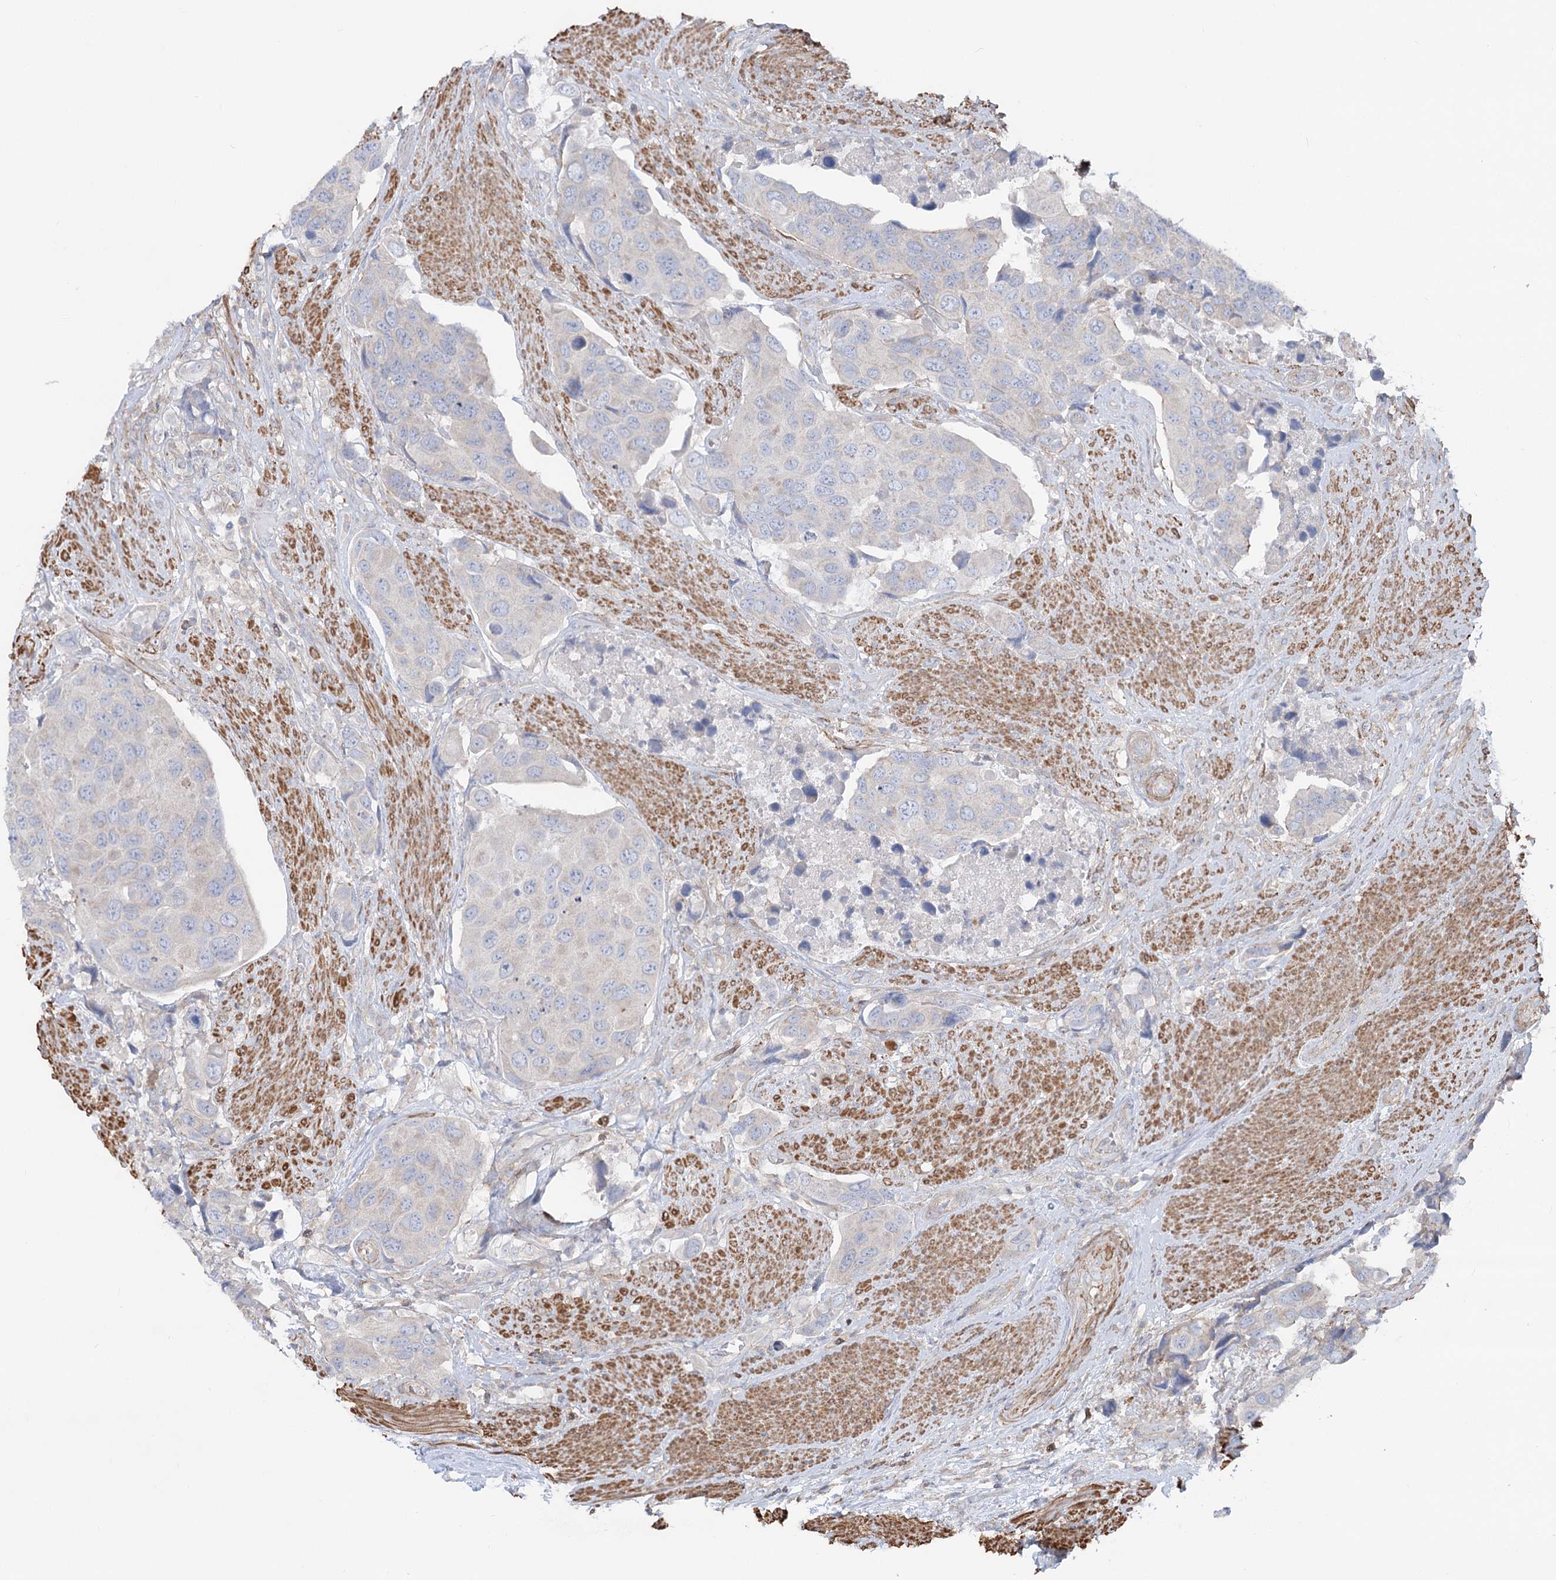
{"staining": {"intensity": "negative", "quantity": "none", "location": "none"}, "tissue": "urothelial cancer", "cell_type": "Tumor cells", "image_type": "cancer", "snomed": [{"axis": "morphology", "description": "Urothelial carcinoma, High grade"}, {"axis": "topography", "description": "Urinary bladder"}], "caption": "High magnification brightfield microscopy of urothelial carcinoma (high-grade) stained with DAB (brown) and counterstained with hematoxylin (blue): tumor cells show no significant staining. (Immunohistochemistry, brightfield microscopy, high magnification).", "gene": "LARP1B", "patient": {"sex": "male", "age": 74}}